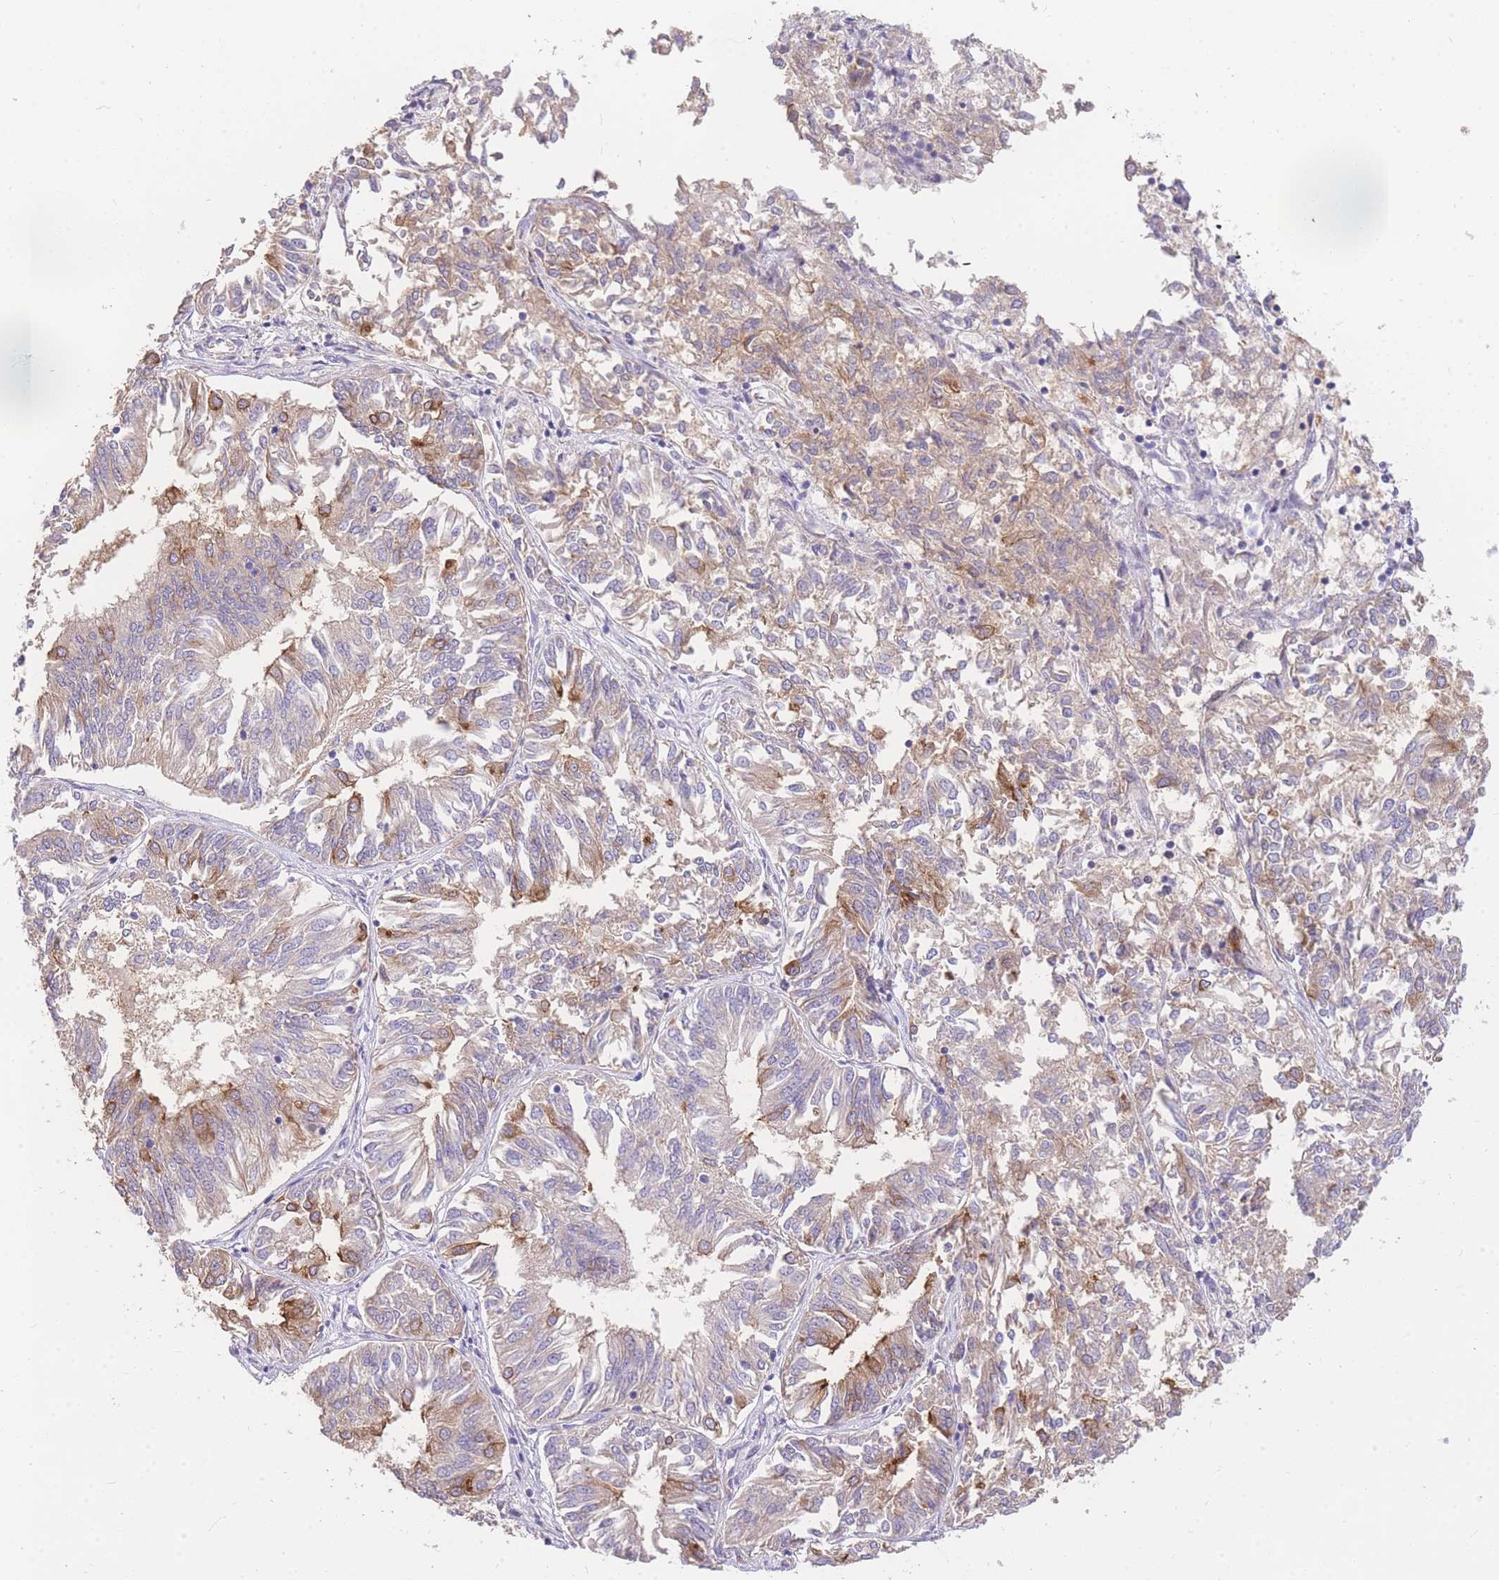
{"staining": {"intensity": "moderate", "quantity": "<25%", "location": "cytoplasmic/membranous"}, "tissue": "endometrial cancer", "cell_type": "Tumor cells", "image_type": "cancer", "snomed": [{"axis": "morphology", "description": "Adenocarcinoma, NOS"}, {"axis": "topography", "description": "Endometrium"}], "caption": "Endometrial adenocarcinoma stained for a protein (brown) demonstrates moderate cytoplasmic/membranous positive expression in about <25% of tumor cells.", "gene": "C2orf88", "patient": {"sex": "female", "age": 58}}